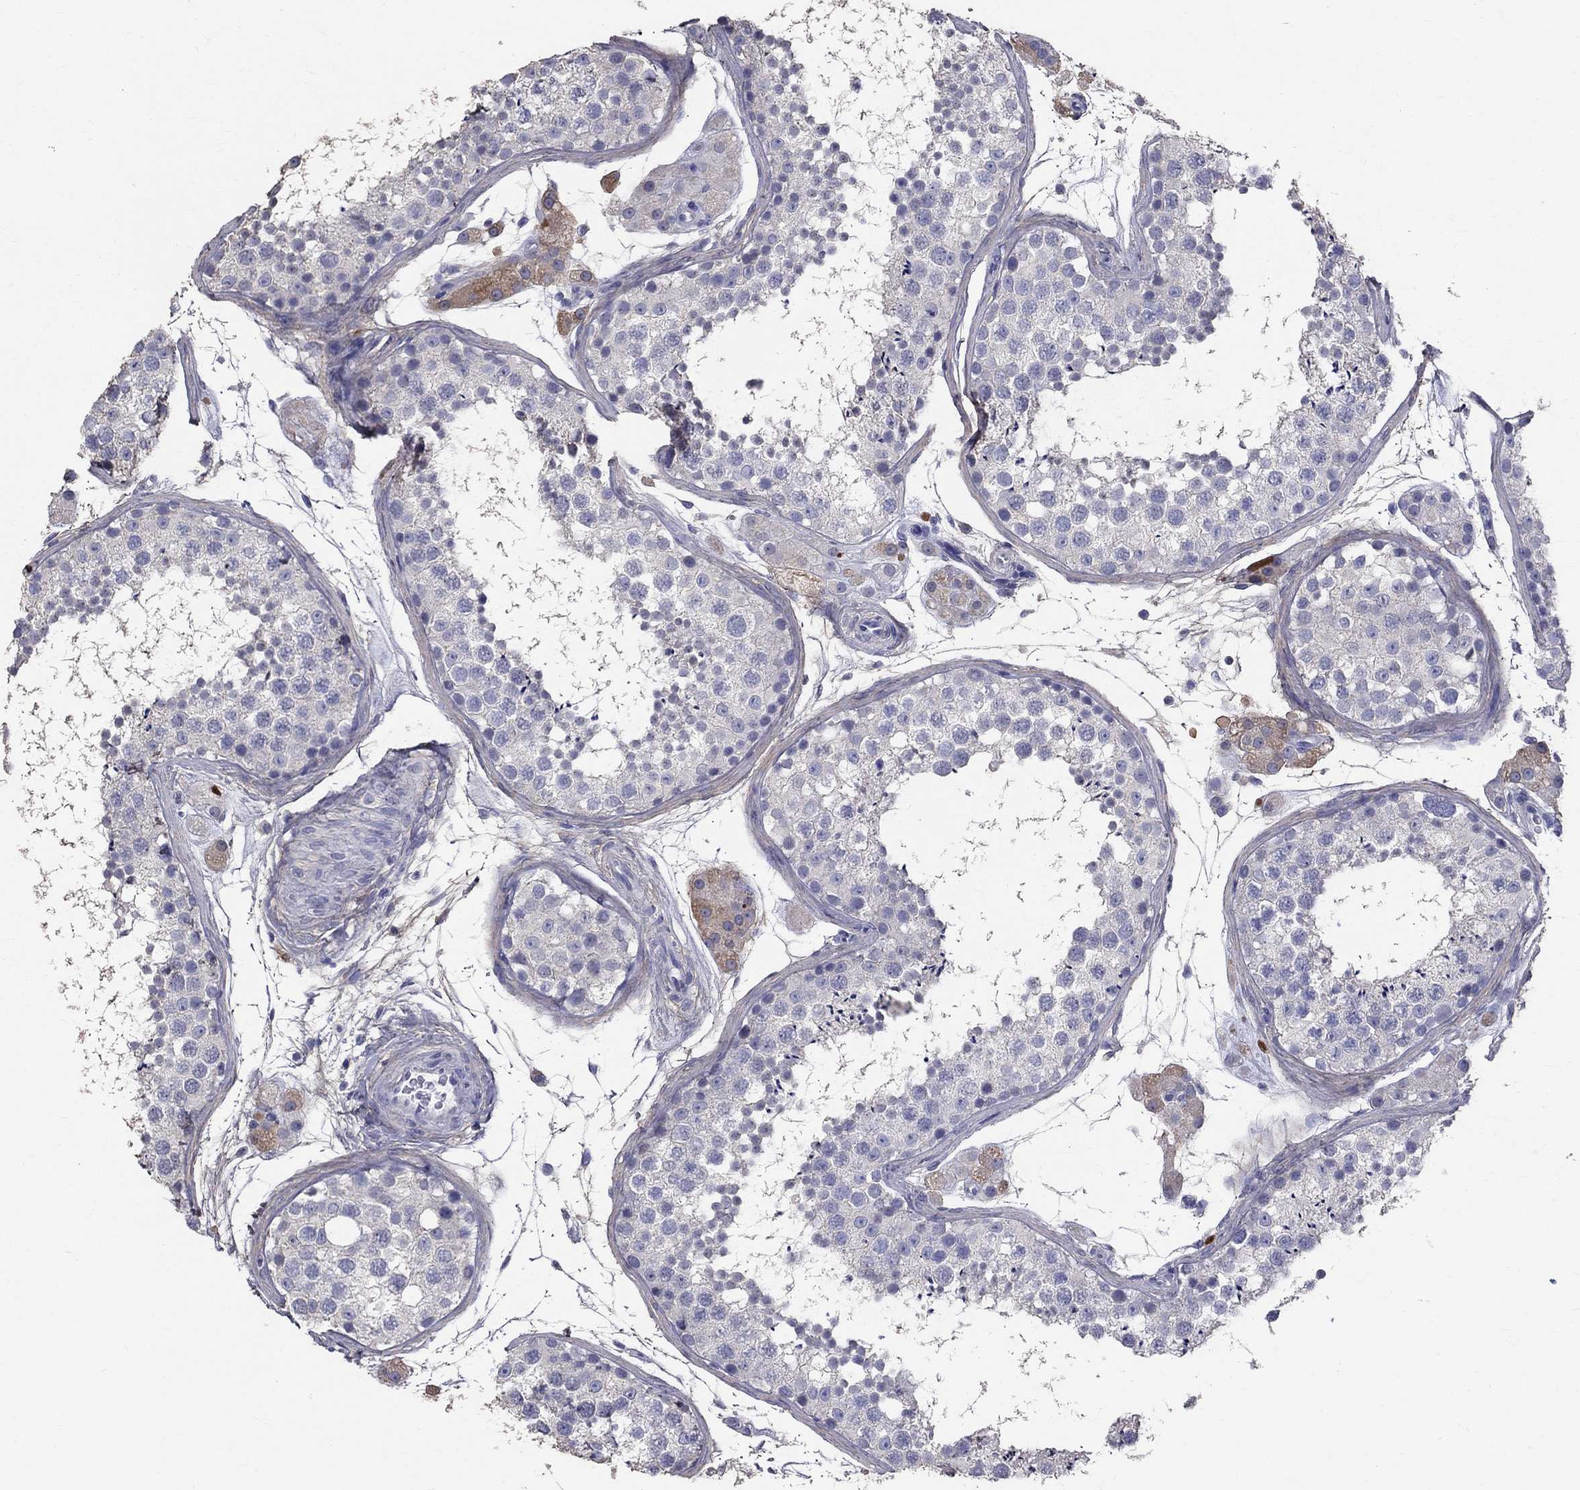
{"staining": {"intensity": "negative", "quantity": "none", "location": "none"}, "tissue": "testis", "cell_type": "Cells in seminiferous ducts", "image_type": "normal", "snomed": [{"axis": "morphology", "description": "Normal tissue, NOS"}, {"axis": "topography", "description": "Testis"}], "caption": "This micrograph is of unremarkable testis stained with immunohistochemistry to label a protein in brown with the nuclei are counter-stained blue. There is no positivity in cells in seminiferous ducts.", "gene": "ANXA10", "patient": {"sex": "male", "age": 41}}